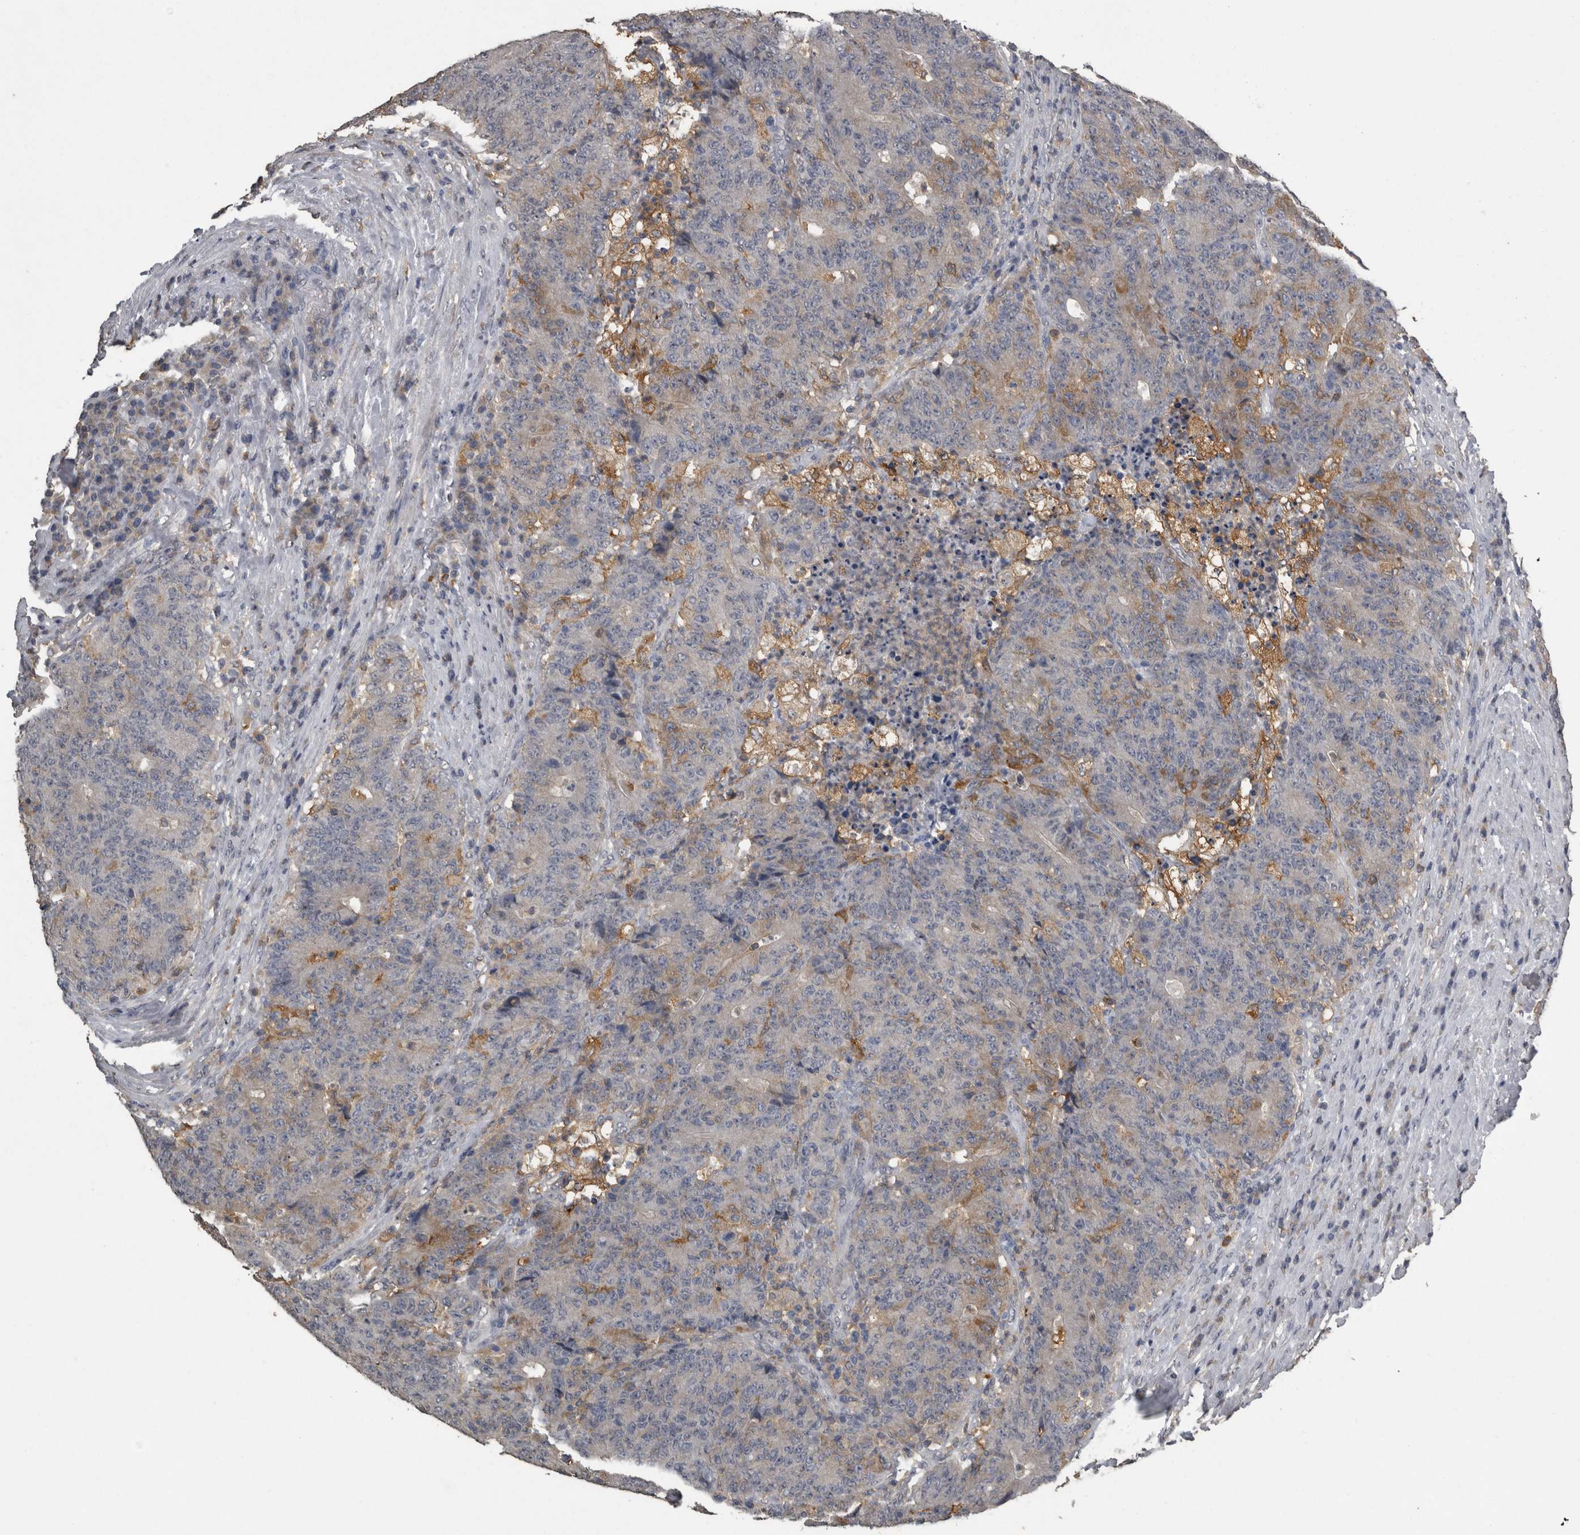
{"staining": {"intensity": "weak", "quantity": "<25%", "location": "cytoplasmic/membranous"}, "tissue": "colorectal cancer", "cell_type": "Tumor cells", "image_type": "cancer", "snomed": [{"axis": "morphology", "description": "Normal tissue, NOS"}, {"axis": "morphology", "description": "Adenocarcinoma, NOS"}, {"axis": "topography", "description": "Colon"}], "caption": "An immunohistochemistry (IHC) image of colorectal adenocarcinoma is shown. There is no staining in tumor cells of colorectal adenocarcinoma.", "gene": "PIK3AP1", "patient": {"sex": "female", "age": 75}}